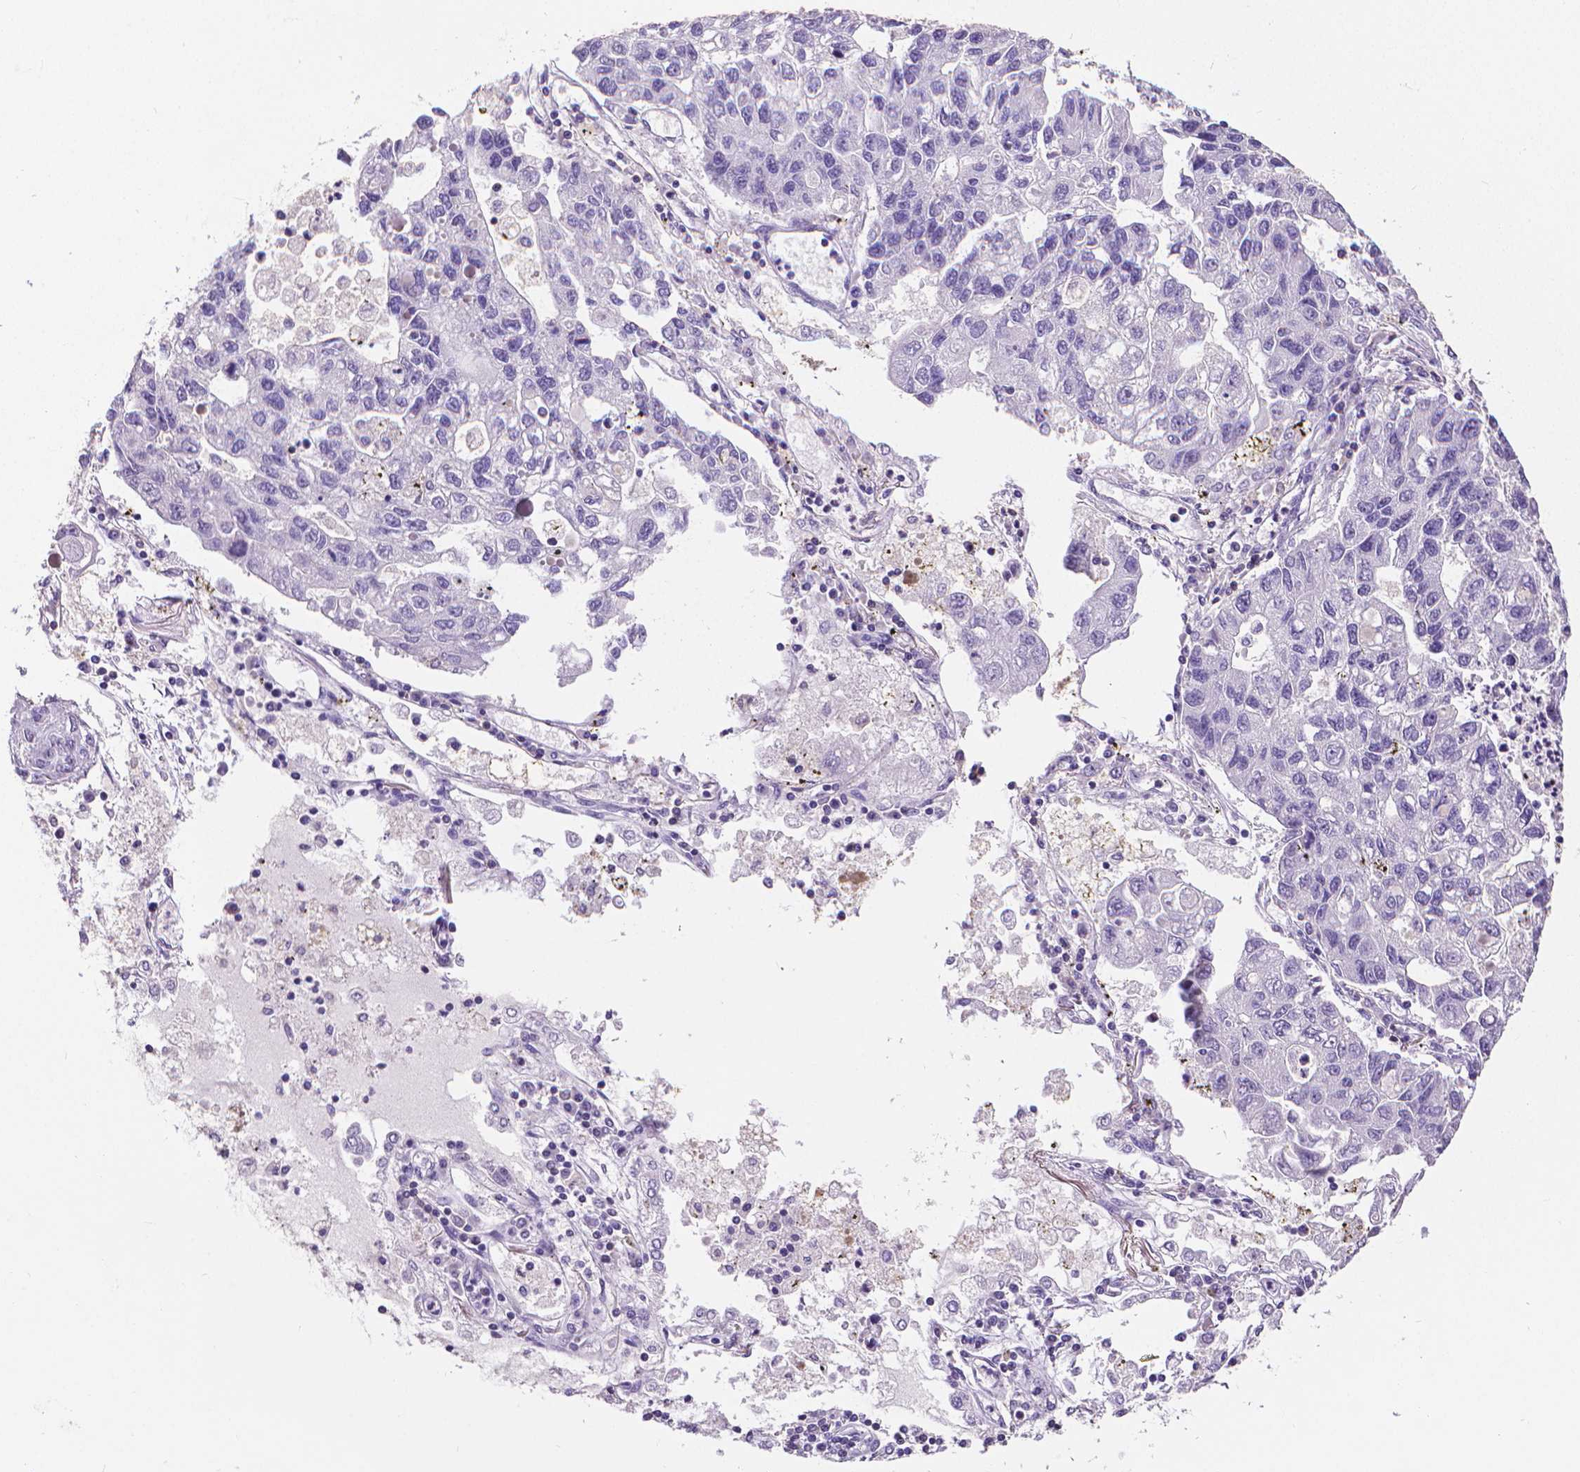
{"staining": {"intensity": "negative", "quantity": "none", "location": "none"}, "tissue": "lung cancer", "cell_type": "Tumor cells", "image_type": "cancer", "snomed": [{"axis": "morphology", "description": "Adenocarcinoma, NOS"}, {"axis": "topography", "description": "Bronchus"}, {"axis": "topography", "description": "Lung"}], "caption": "Lung cancer (adenocarcinoma) was stained to show a protein in brown. There is no significant positivity in tumor cells.", "gene": "CD4", "patient": {"sex": "female", "age": 51}}